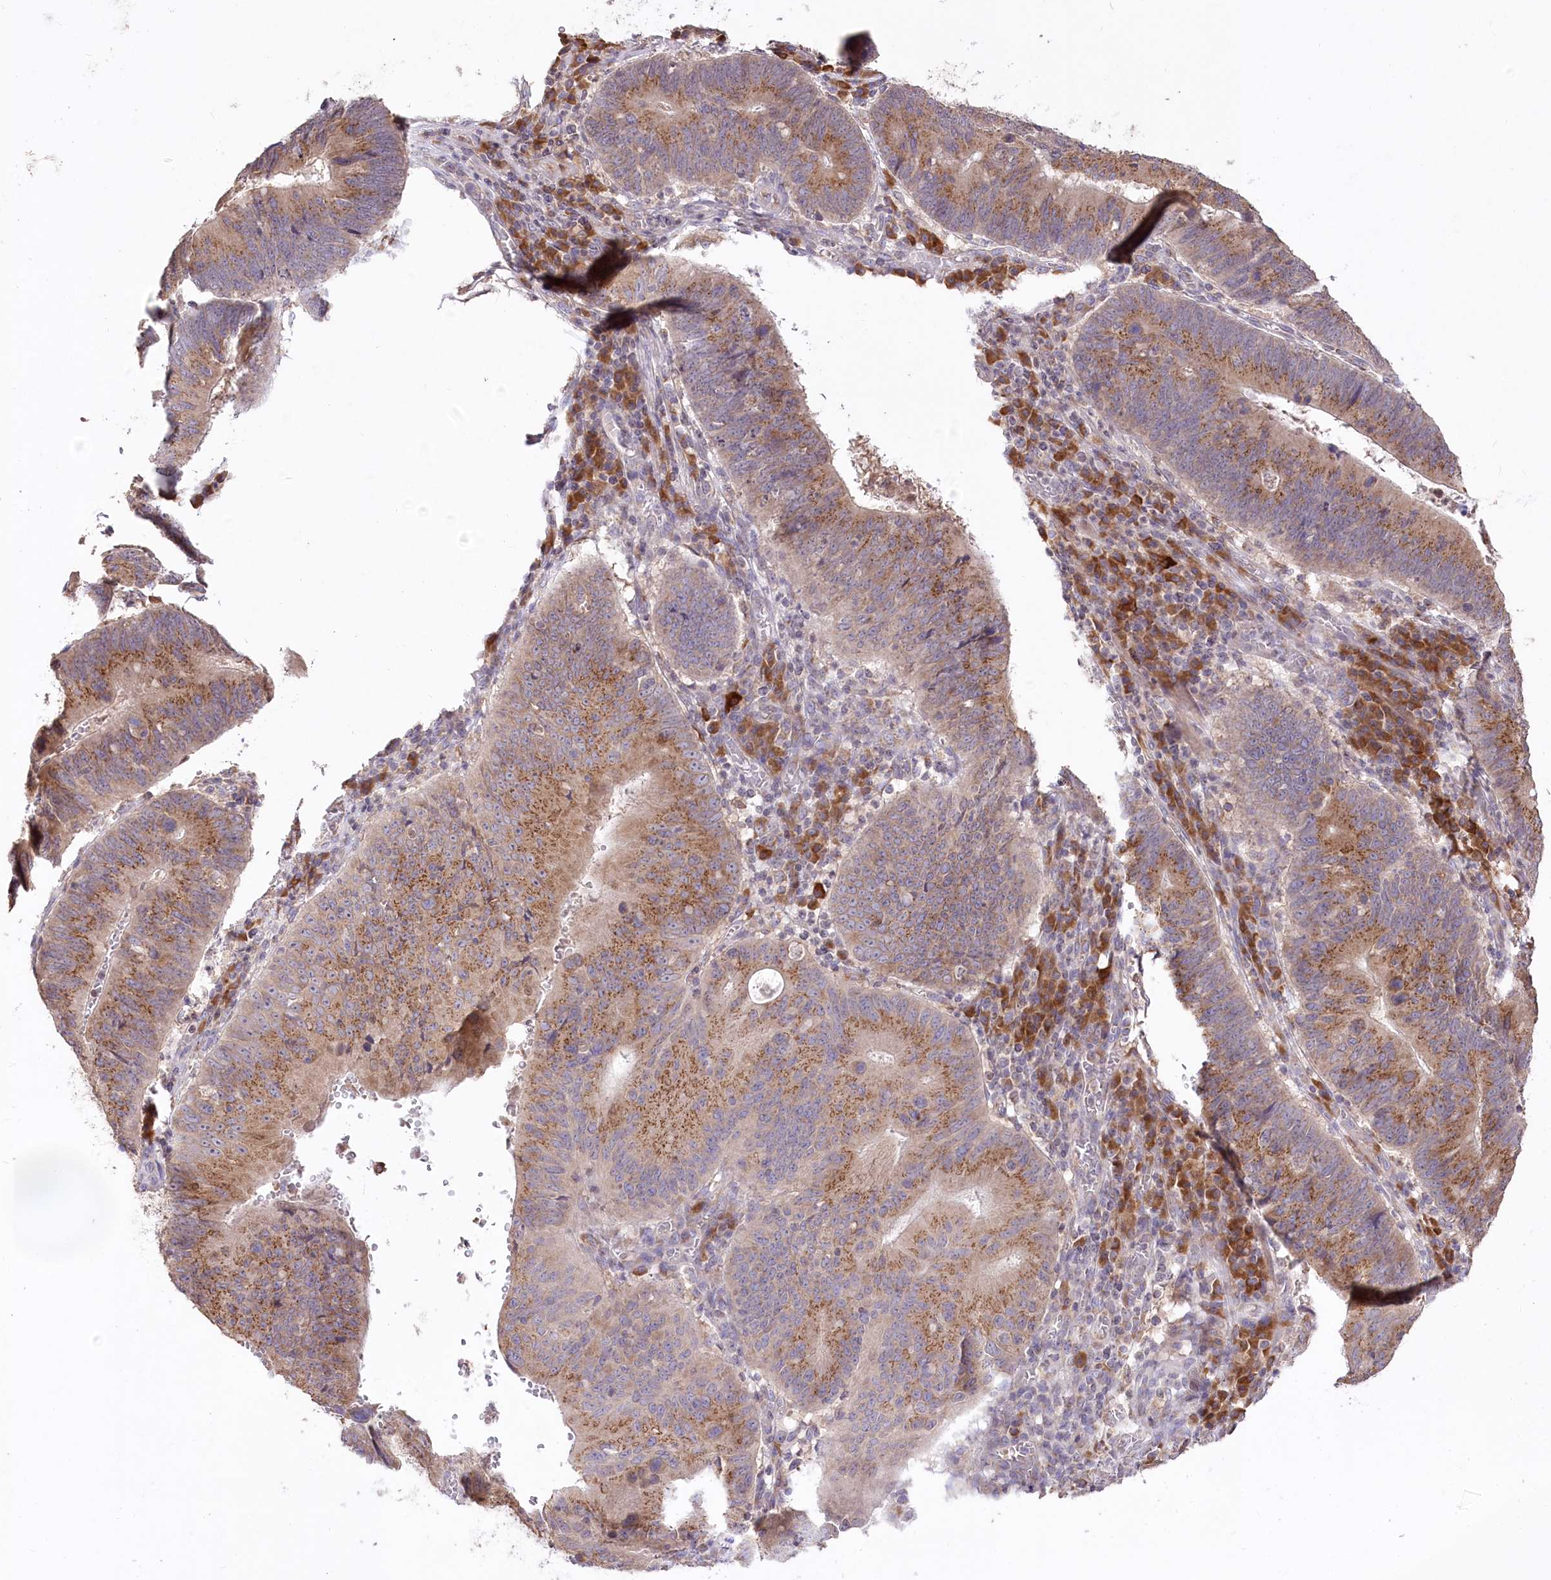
{"staining": {"intensity": "moderate", "quantity": ">75%", "location": "cytoplasmic/membranous"}, "tissue": "stomach cancer", "cell_type": "Tumor cells", "image_type": "cancer", "snomed": [{"axis": "morphology", "description": "Adenocarcinoma, NOS"}, {"axis": "topography", "description": "Stomach"}], "caption": "Stomach cancer (adenocarcinoma) stained for a protein (brown) reveals moderate cytoplasmic/membranous positive expression in about >75% of tumor cells.", "gene": "STT3B", "patient": {"sex": "male", "age": 59}}